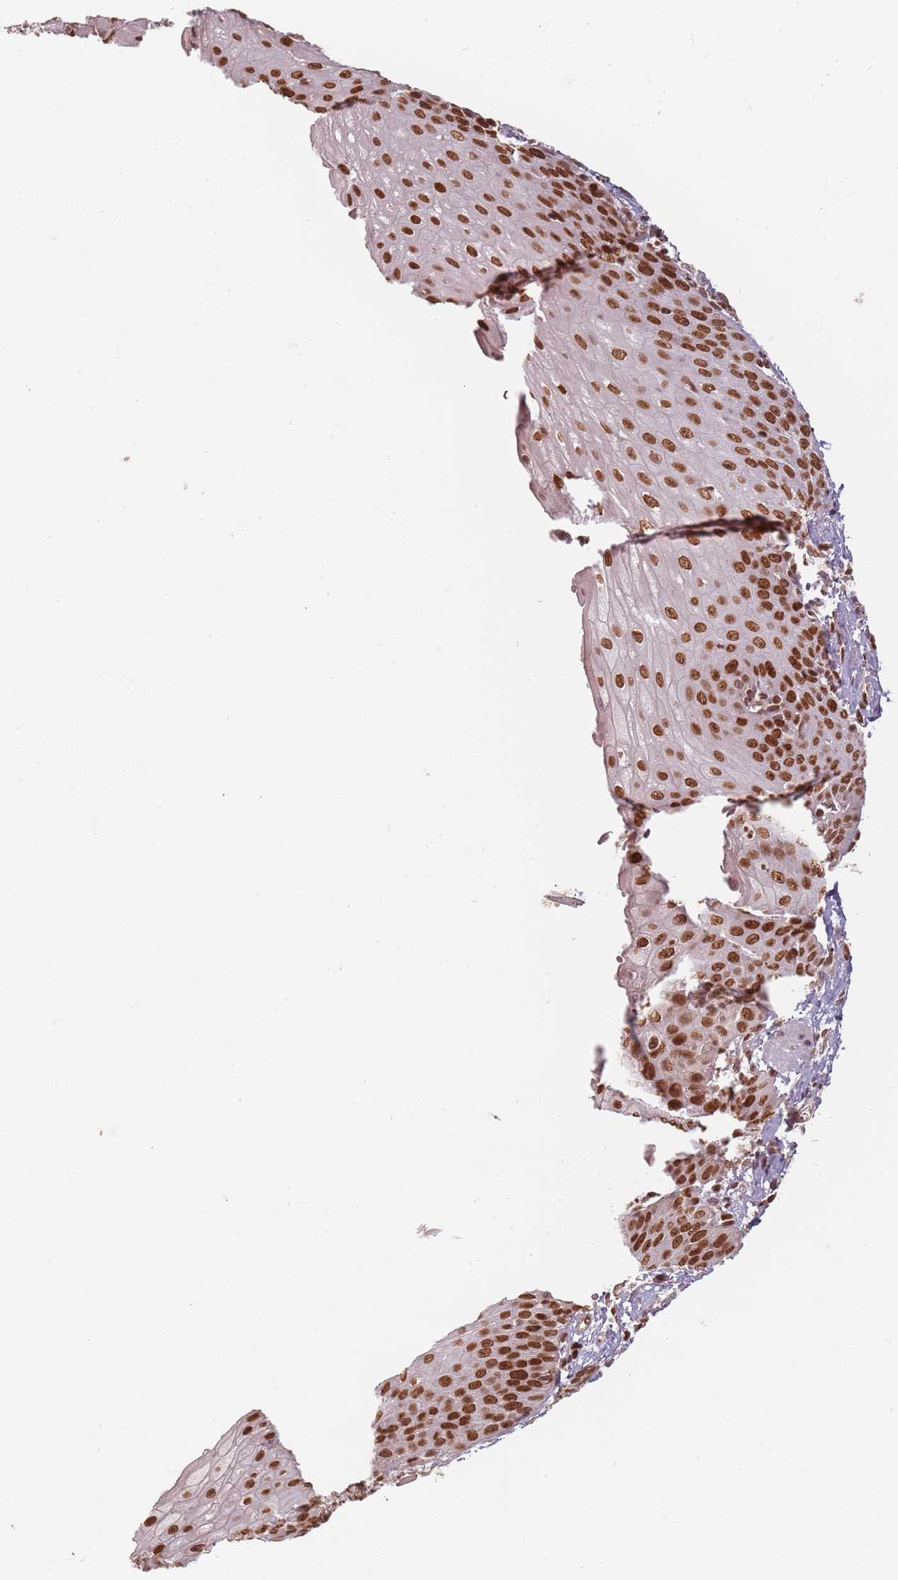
{"staining": {"intensity": "strong", "quantity": ">75%", "location": "nuclear"}, "tissue": "esophagus", "cell_type": "Squamous epithelial cells", "image_type": "normal", "snomed": [{"axis": "morphology", "description": "Normal tissue, NOS"}, {"axis": "topography", "description": "Esophagus"}], "caption": "Squamous epithelial cells demonstrate high levels of strong nuclear positivity in about >75% of cells in benign esophagus. (DAB IHC, brown staining for protein, blue staining for nuclei).", "gene": "NUP50", "patient": {"sex": "male", "age": 71}}